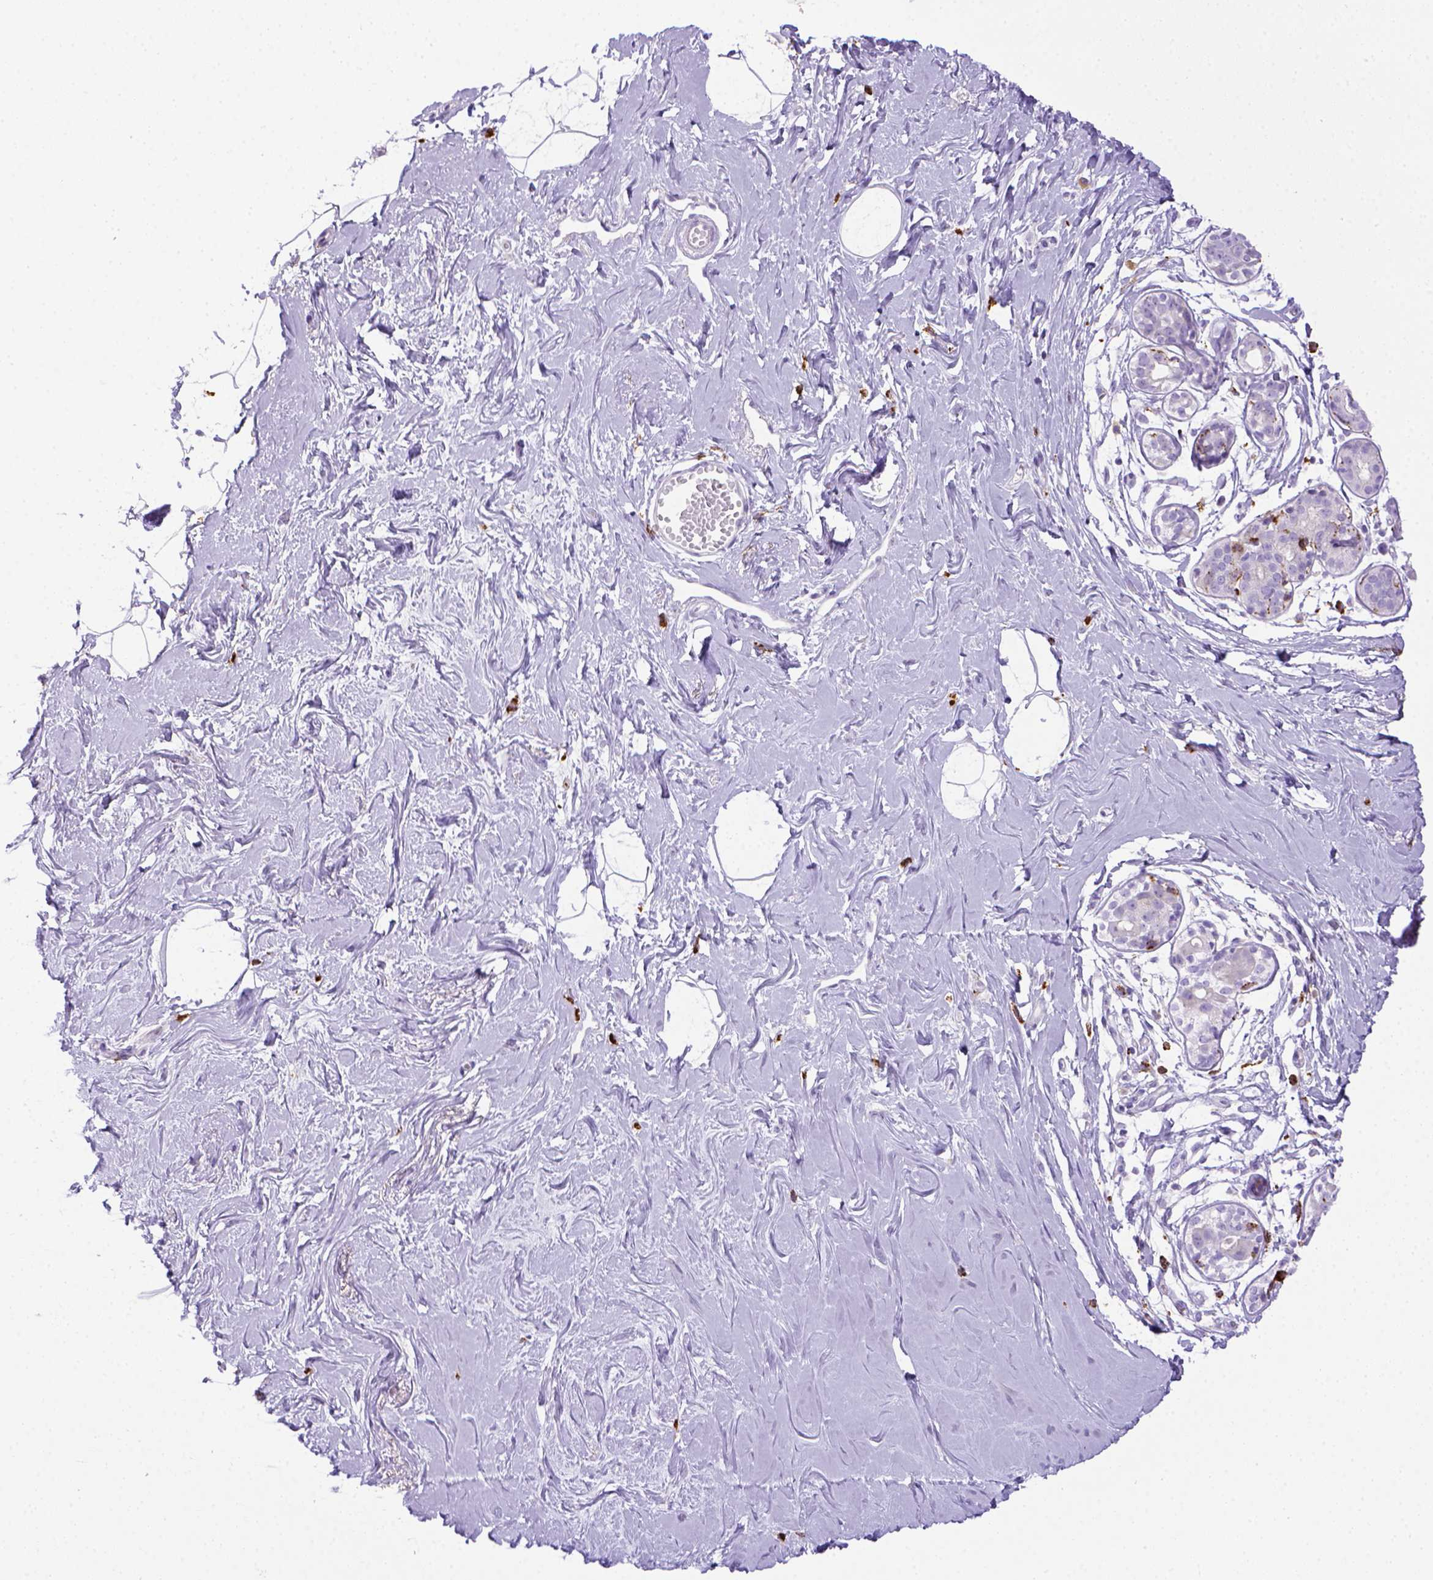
{"staining": {"intensity": "negative", "quantity": "none", "location": "none"}, "tissue": "breast", "cell_type": "Adipocytes", "image_type": "normal", "snomed": [{"axis": "morphology", "description": "Normal tissue, NOS"}, {"axis": "topography", "description": "Breast"}], "caption": "IHC of unremarkable human breast demonstrates no staining in adipocytes. (Immunohistochemistry, brightfield microscopy, high magnification).", "gene": "CD68", "patient": {"sex": "female", "age": 49}}